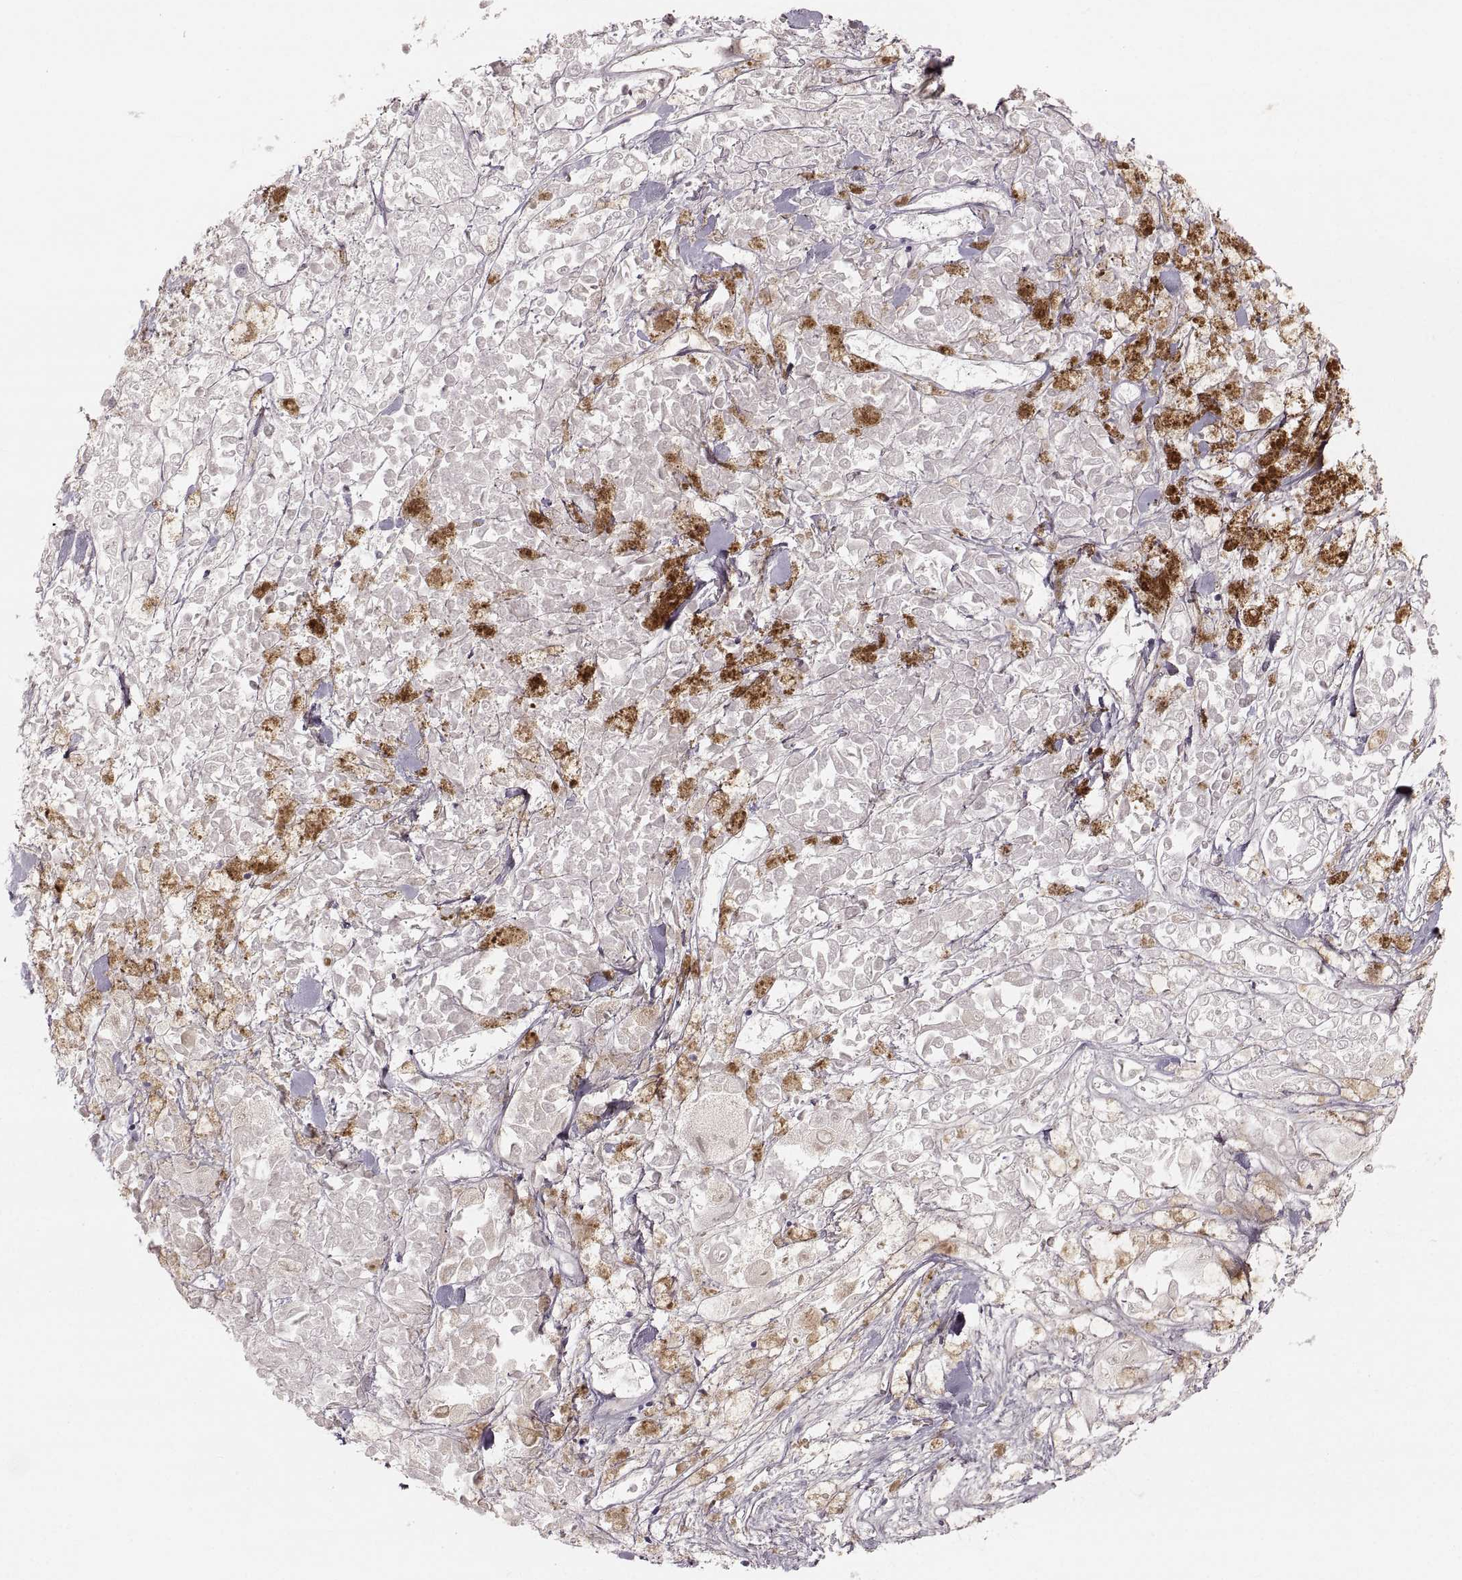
{"staining": {"intensity": "negative", "quantity": "none", "location": "none"}, "tissue": "melanoma", "cell_type": "Tumor cells", "image_type": "cancer", "snomed": [{"axis": "morphology", "description": "Malignant melanoma, NOS"}, {"axis": "topography", "description": "Skin"}], "caption": "Immunohistochemical staining of melanoma reveals no significant expression in tumor cells.", "gene": "RUNDC3A", "patient": {"sex": "female", "age": 58}}